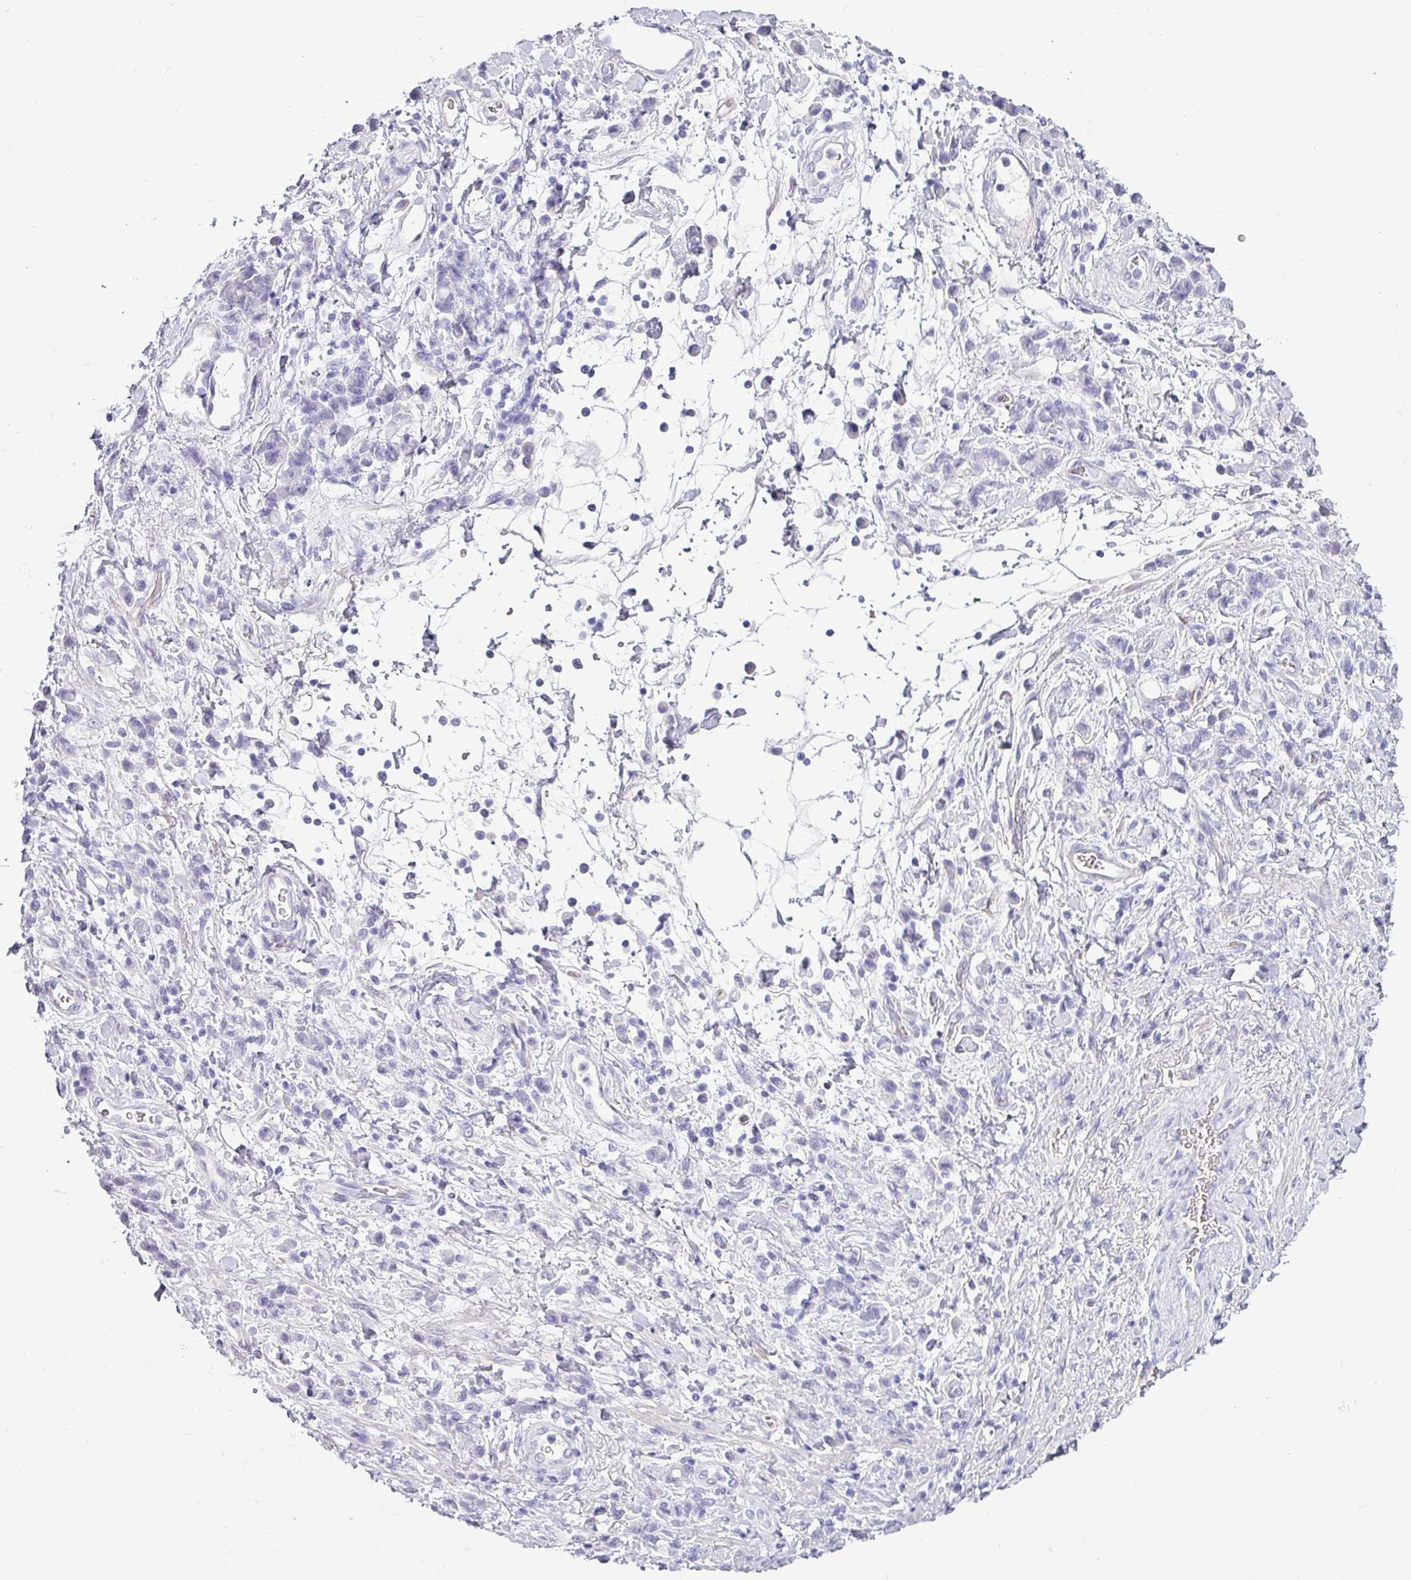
{"staining": {"intensity": "negative", "quantity": "none", "location": "none"}, "tissue": "stomach cancer", "cell_type": "Tumor cells", "image_type": "cancer", "snomed": [{"axis": "morphology", "description": "Adenocarcinoma, NOS"}, {"axis": "topography", "description": "Stomach"}], "caption": "A histopathology image of human stomach cancer is negative for staining in tumor cells.", "gene": "VCX2", "patient": {"sex": "male", "age": 77}}